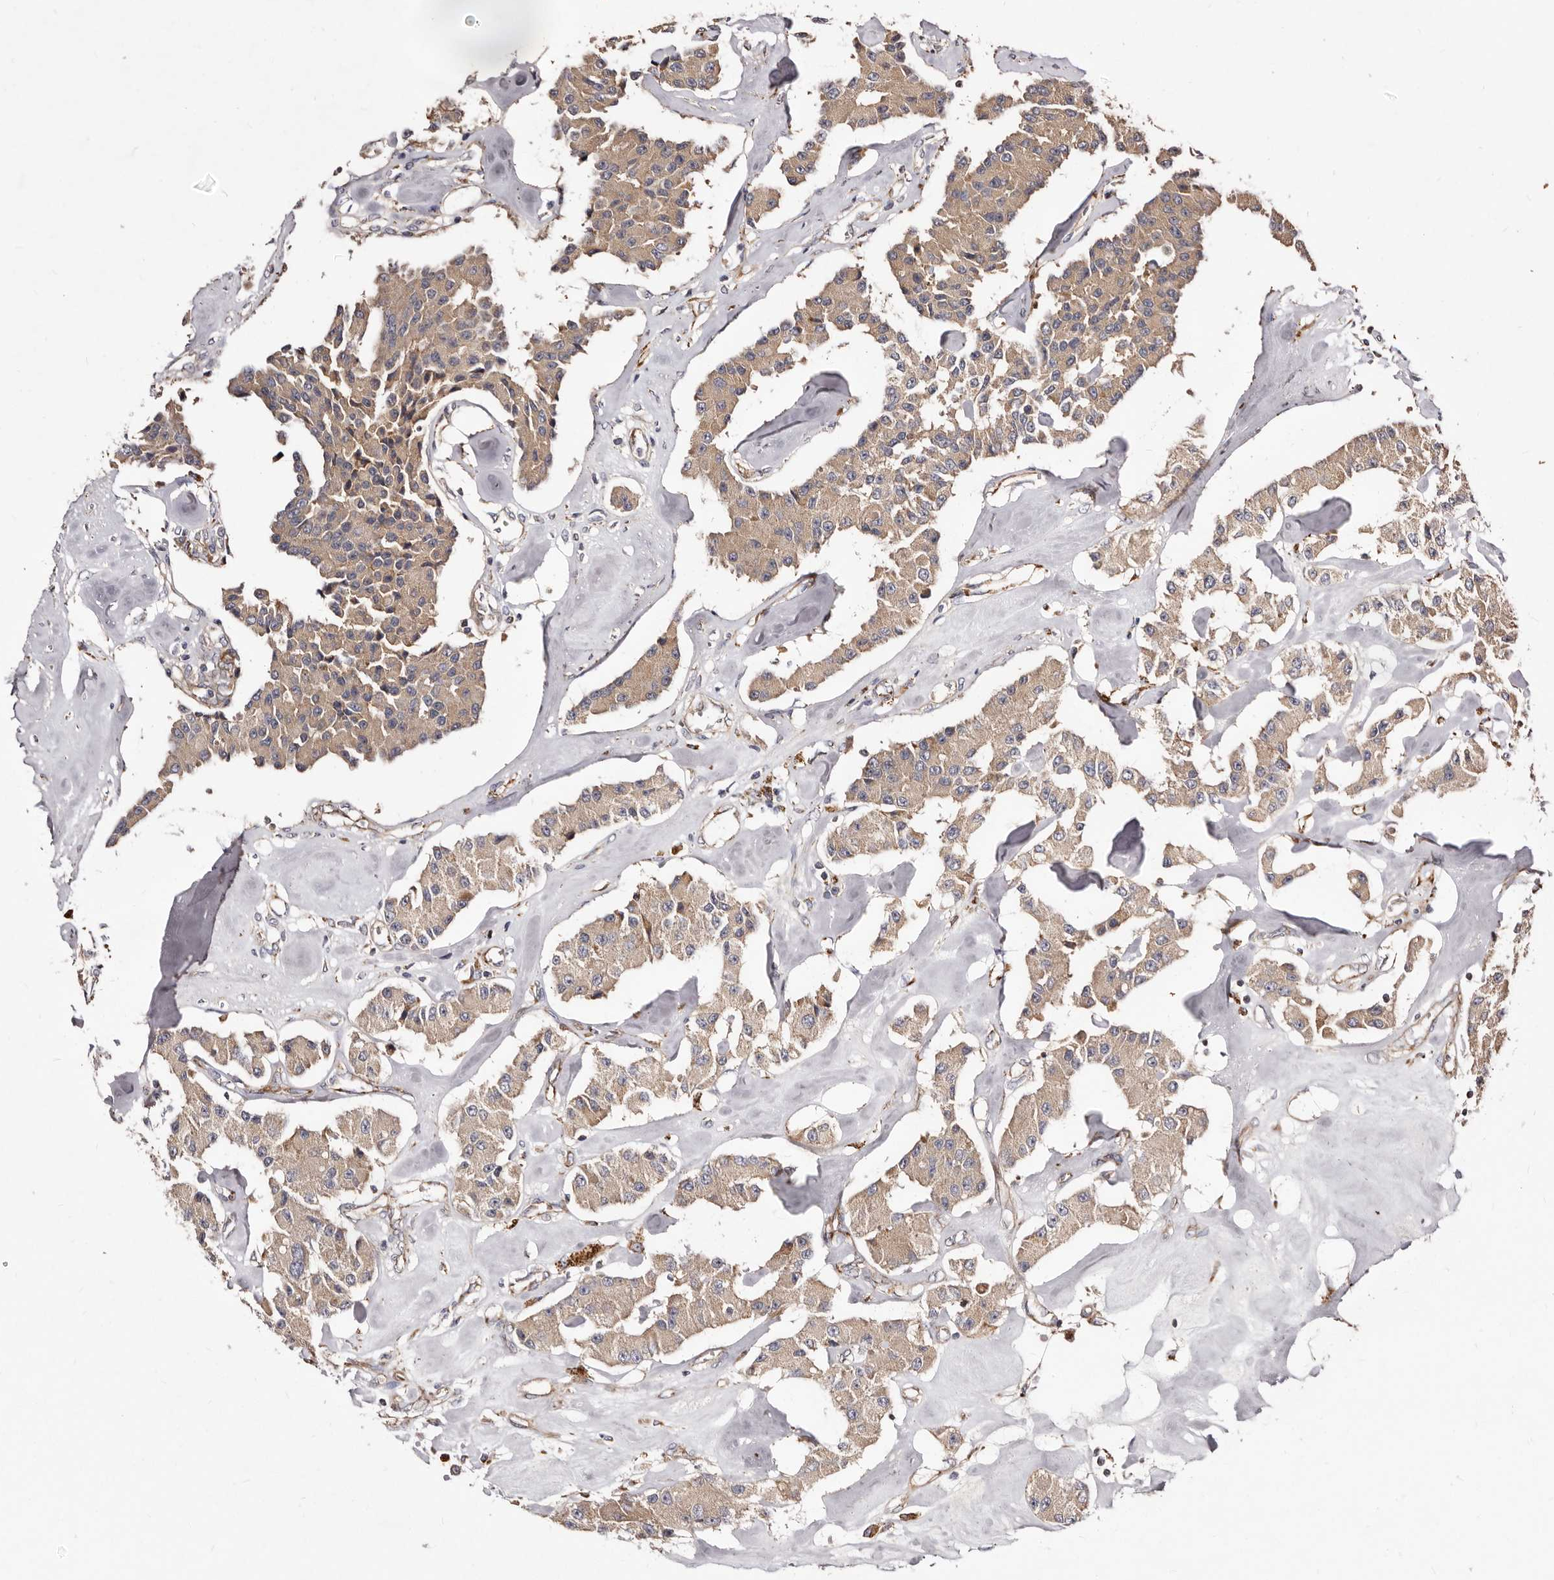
{"staining": {"intensity": "moderate", "quantity": ">75%", "location": "cytoplasmic/membranous"}, "tissue": "carcinoid", "cell_type": "Tumor cells", "image_type": "cancer", "snomed": [{"axis": "morphology", "description": "Carcinoid, malignant, NOS"}, {"axis": "topography", "description": "Pancreas"}], "caption": "This micrograph reveals carcinoid (malignant) stained with immunohistochemistry to label a protein in brown. The cytoplasmic/membranous of tumor cells show moderate positivity for the protein. Nuclei are counter-stained blue.", "gene": "LUZP1", "patient": {"sex": "male", "age": 41}}